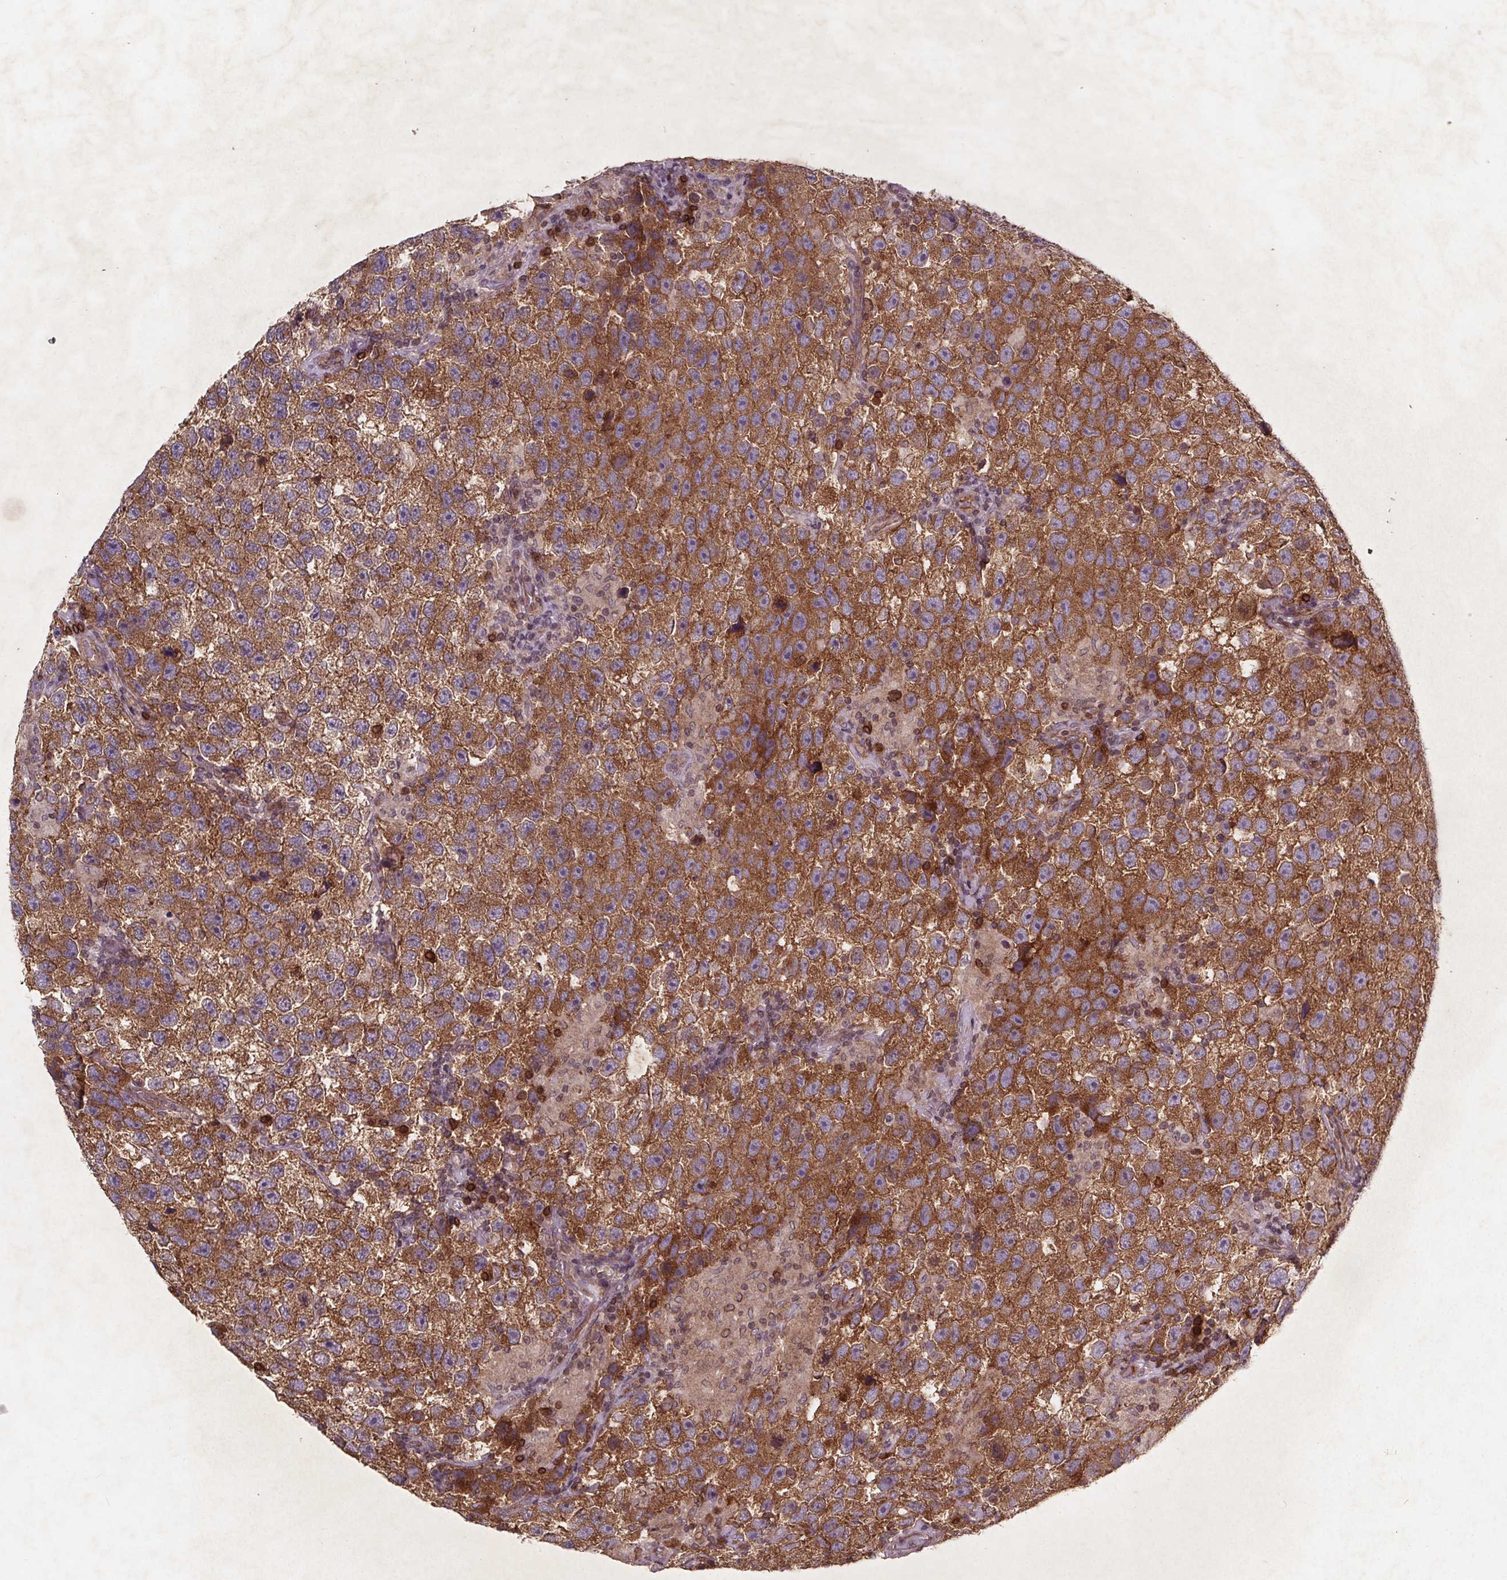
{"staining": {"intensity": "strong", "quantity": "25%-75%", "location": "cytoplasmic/membranous"}, "tissue": "testis cancer", "cell_type": "Tumor cells", "image_type": "cancer", "snomed": [{"axis": "morphology", "description": "Seminoma, NOS"}, {"axis": "topography", "description": "Testis"}], "caption": "Human testis seminoma stained with a brown dye reveals strong cytoplasmic/membranous positive positivity in approximately 25%-75% of tumor cells.", "gene": "STRN3", "patient": {"sex": "male", "age": 26}}